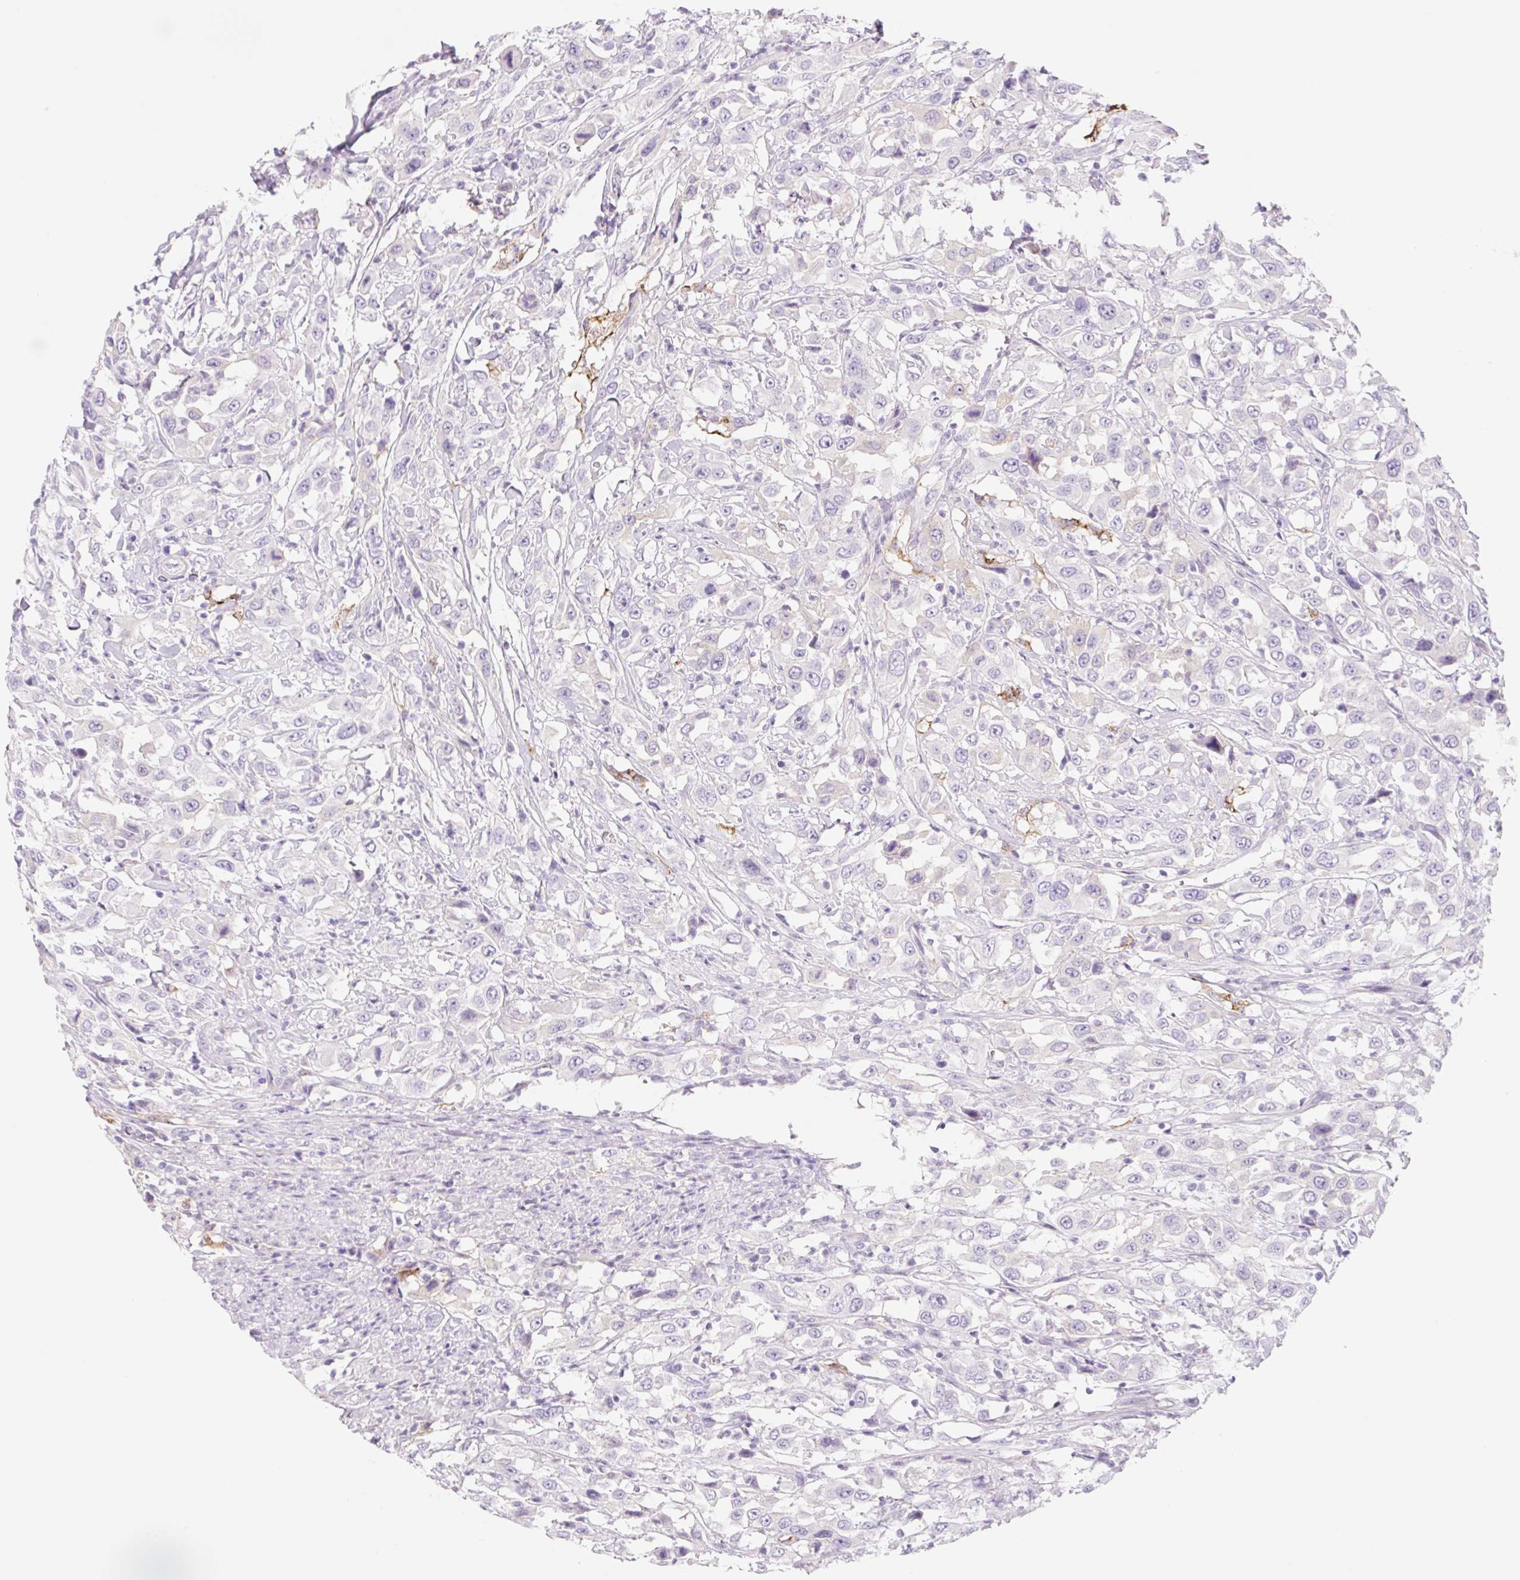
{"staining": {"intensity": "negative", "quantity": "none", "location": "none"}, "tissue": "urothelial cancer", "cell_type": "Tumor cells", "image_type": "cancer", "snomed": [{"axis": "morphology", "description": "Urothelial carcinoma, High grade"}, {"axis": "topography", "description": "Urinary bladder"}], "caption": "This is an immunohistochemistry (IHC) photomicrograph of human urothelial cancer. There is no expression in tumor cells.", "gene": "LYVE1", "patient": {"sex": "male", "age": 61}}